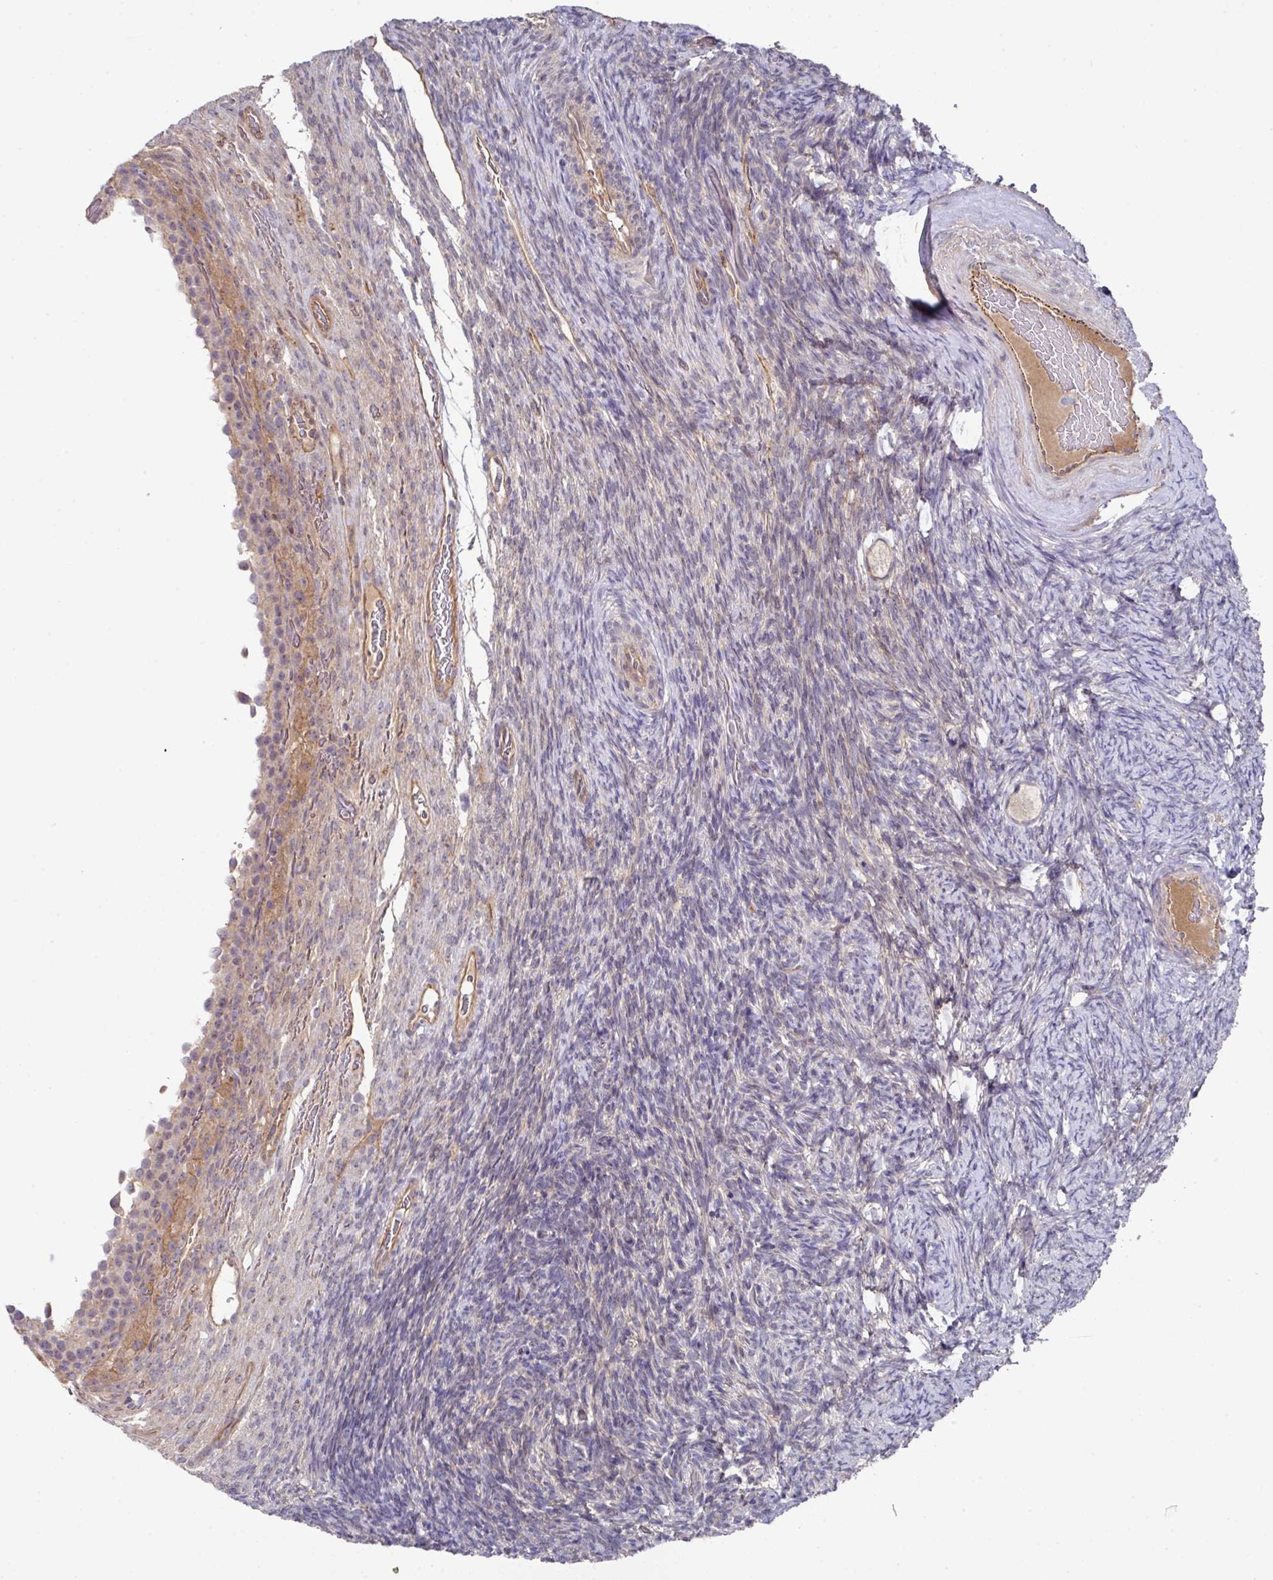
{"staining": {"intensity": "moderate", "quantity": ">75%", "location": "cytoplasmic/membranous"}, "tissue": "ovary", "cell_type": "Follicle cells", "image_type": "normal", "snomed": [{"axis": "morphology", "description": "Normal tissue, NOS"}, {"axis": "topography", "description": "Ovary"}], "caption": "Immunohistochemistry staining of unremarkable ovary, which demonstrates medium levels of moderate cytoplasmic/membranous staining in about >75% of follicle cells indicating moderate cytoplasmic/membranous protein staining. The staining was performed using DAB (3,3'-diaminobenzidine) (brown) for protein detection and nuclei were counterstained in hematoxylin (blue).", "gene": "PRR5", "patient": {"sex": "female", "age": 34}}